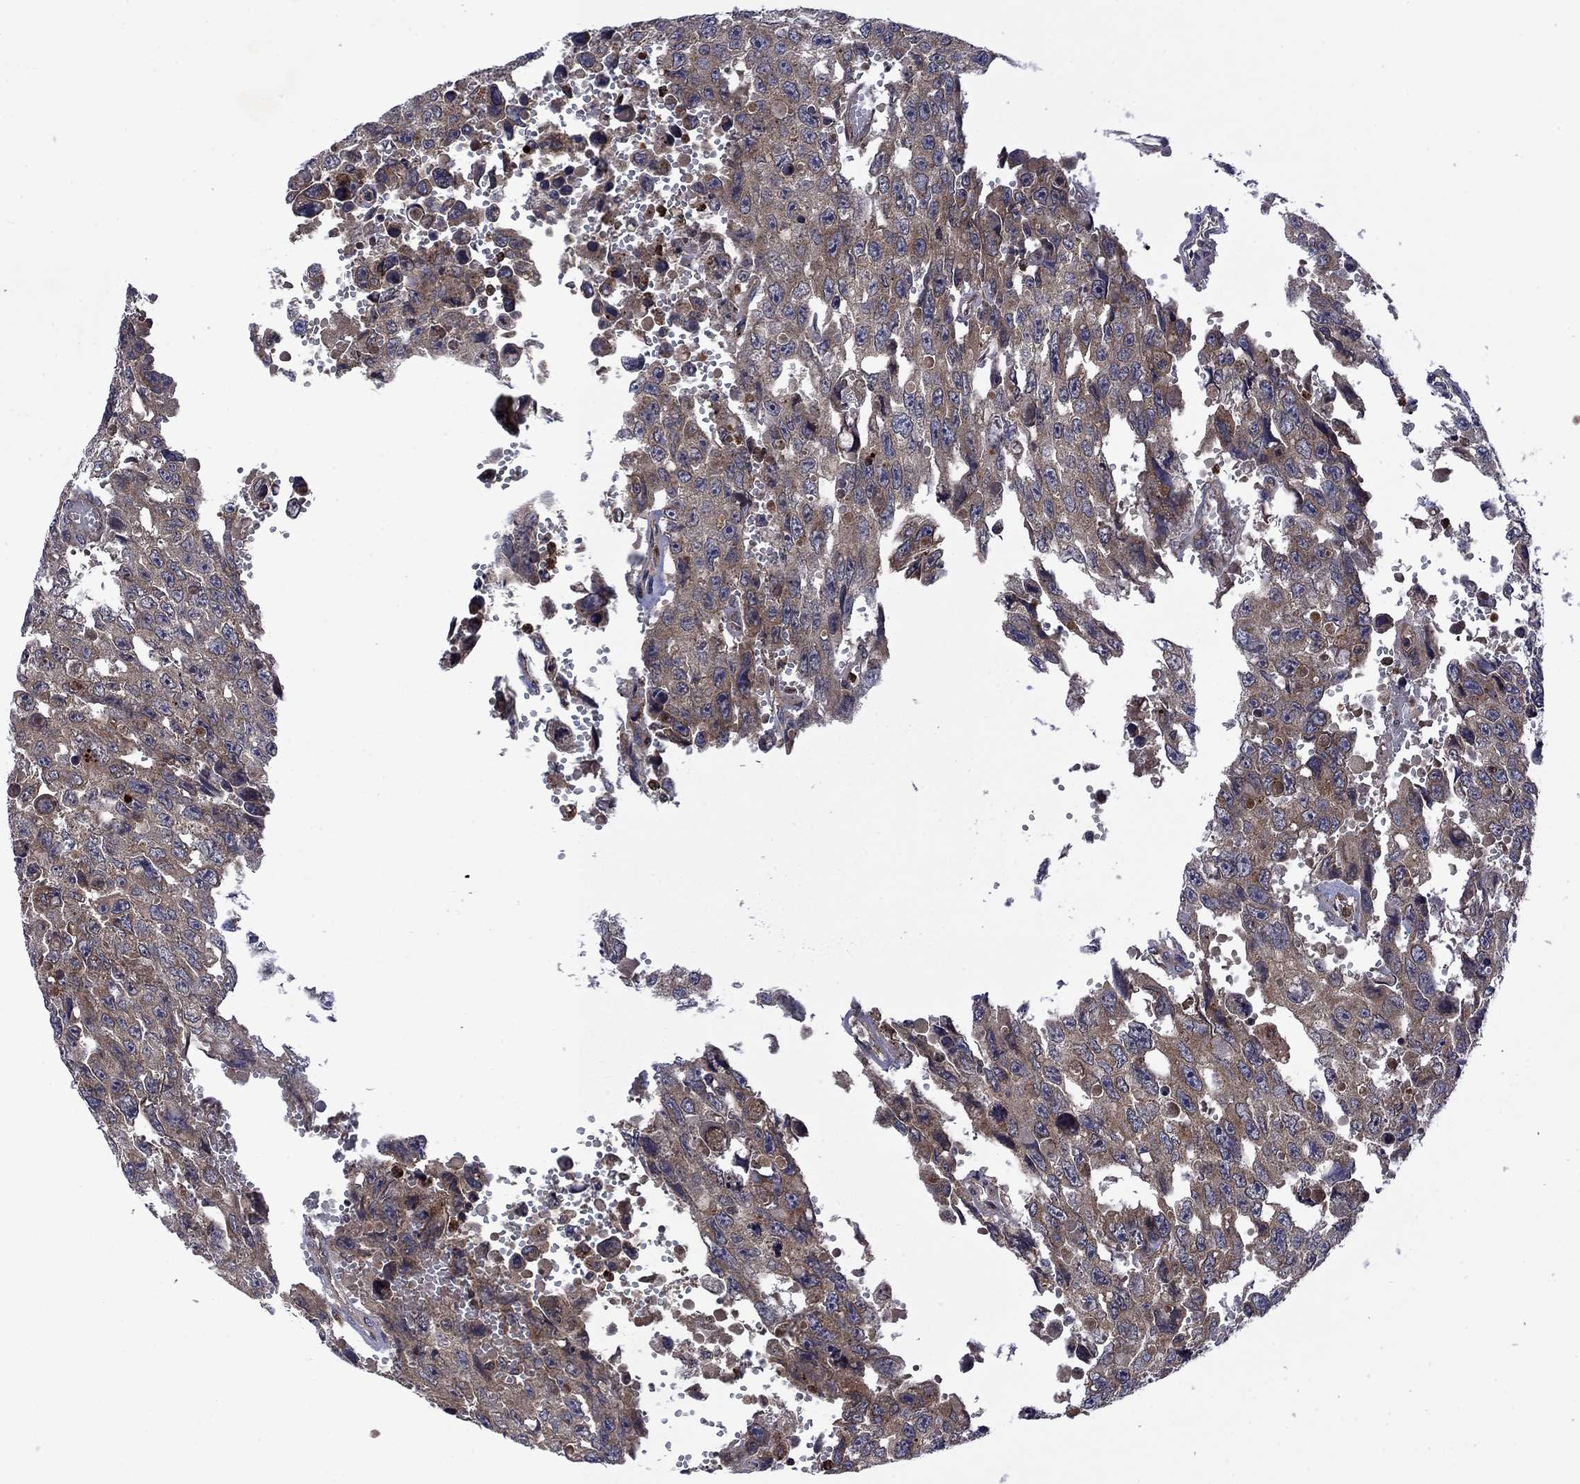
{"staining": {"intensity": "weak", "quantity": "25%-75%", "location": "cytoplasmic/membranous"}, "tissue": "testis cancer", "cell_type": "Tumor cells", "image_type": "cancer", "snomed": [{"axis": "morphology", "description": "Seminoma, NOS"}, {"axis": "topography", "description": "Testis"}], "caption": "Immunohistochemistry (IHC) of testis cancer (seminoma) shows low levels of weak cytoplasmic/membranous positivity in approximately 25%-75% of tumor cells.", "gene": "TMEM33", "patient": {"sex": "male", "age": 26}}